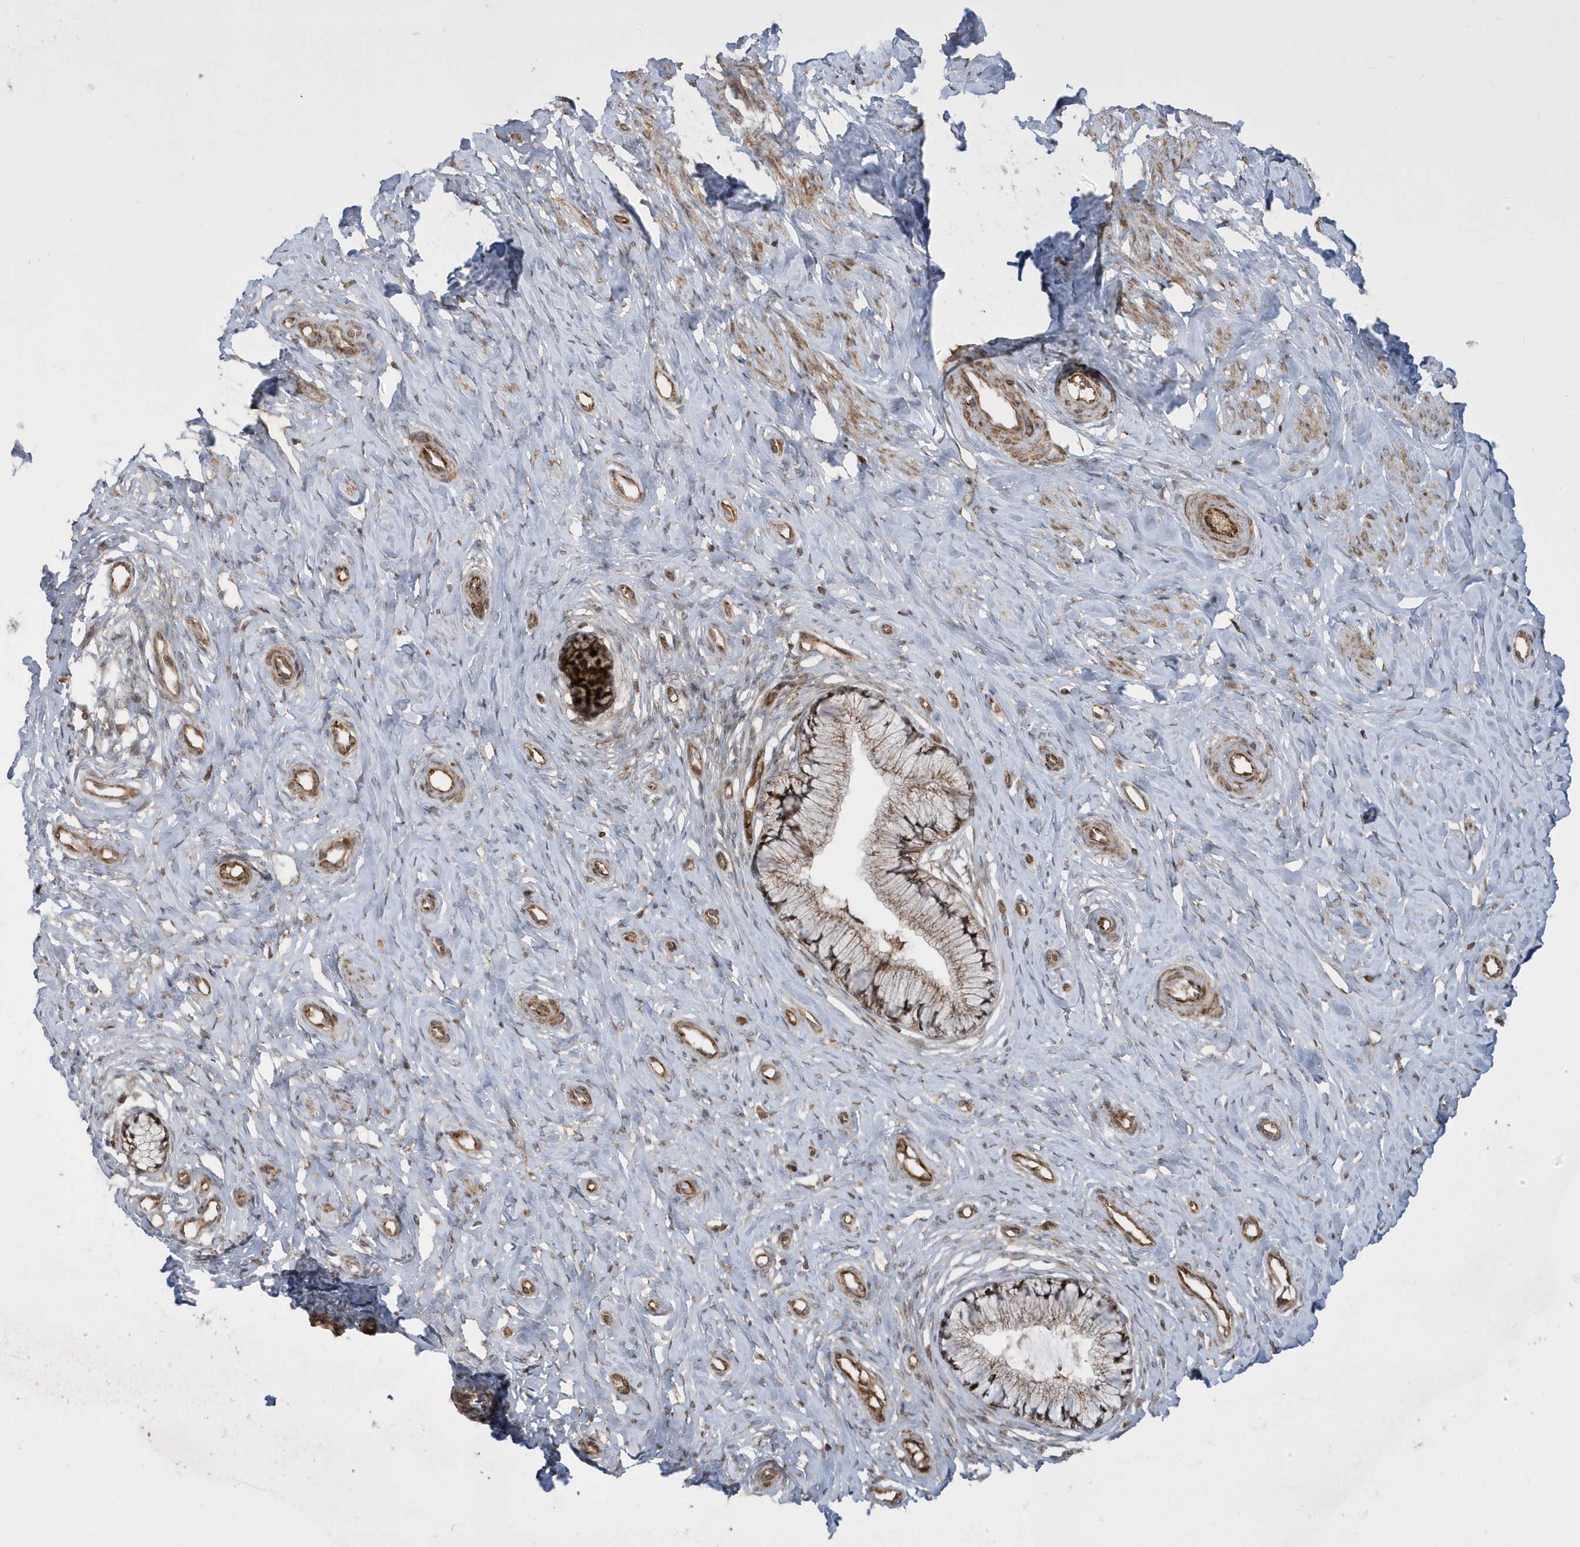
{"staining": {"intensity": "moderate", "quantity": ">75%", "location": "cytoplasmic/membranous,nuclear"}, "tissue": "cervix", "cell_type": "Glandular cells", "image_type": "normal", "snomed": [{"axis": "morphology", "description": "Normal tissue, NOS"}, {"axis": "topography", "description": "Cervix"}], "caption": "This photomicrograph shows immunohistochemistry staining of unremarkable cervix, with medium moderate cytoplasmic/membranous,nuclear positivity in approximately >75% of glandular cells.", "gene": "STAMBP", "patient": {"sex": "female", "age": 36}}